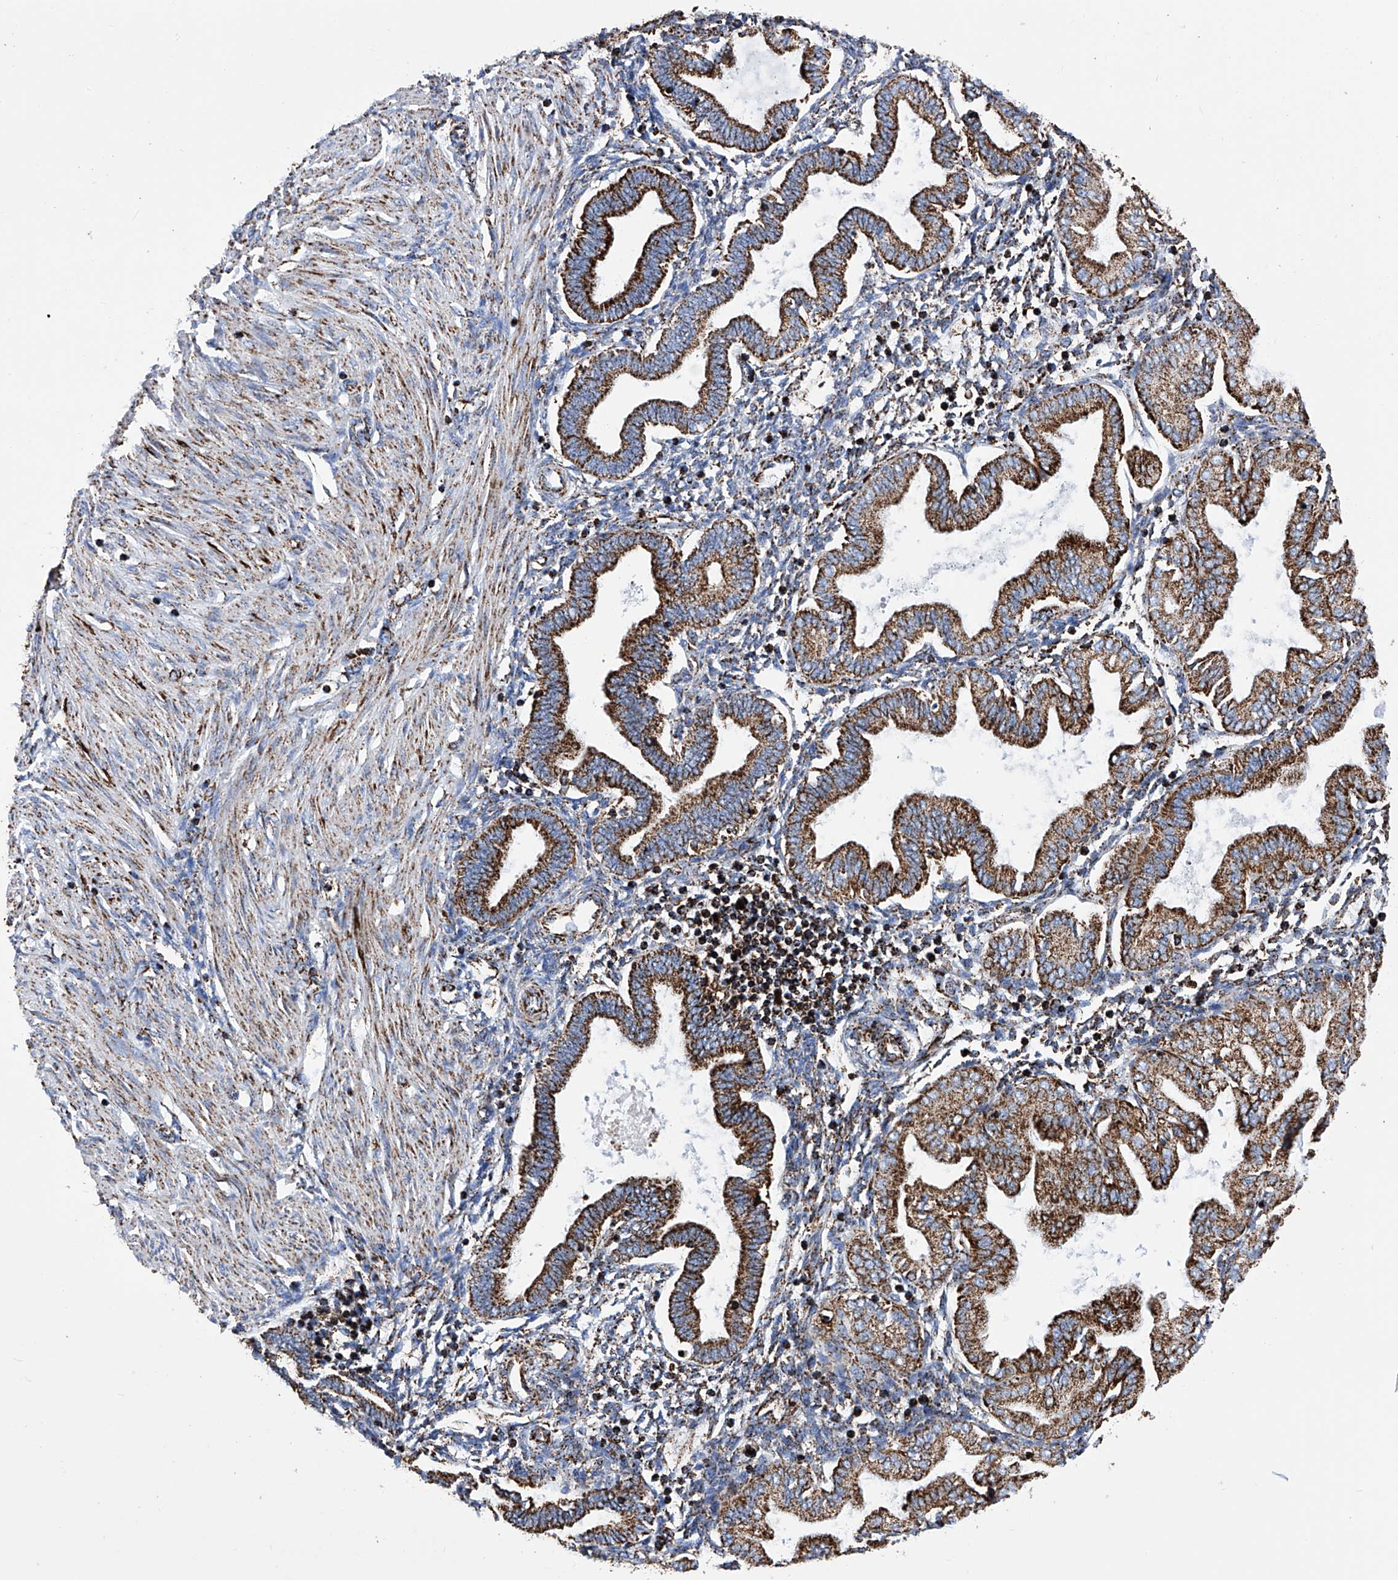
{"staining": {"intensity": "moderate", "quantity": "25%-75%", "location": "cytoplasmic/membranous"}, "tissue": "endometrium", "cell_type": "Cells in endometrial stroma", "image_type": "normal", "snomed": [{"axis": "morphology", "description": "Normal tissue, NOS"}, {"axis": "topography", "description": "Endometrium"}], "caption": "The micrograph demonstrates immunohistochemical staining of unremarkable endometrium. There is moderate cytoplasmic/membranous positivity is seen in about 25%-75% of cells in endometrial stroma. (IHC, brightfield microscopy, high magnification).", "gene": "ATP5PF", "patient": {"sex": "female", "age": 53}}